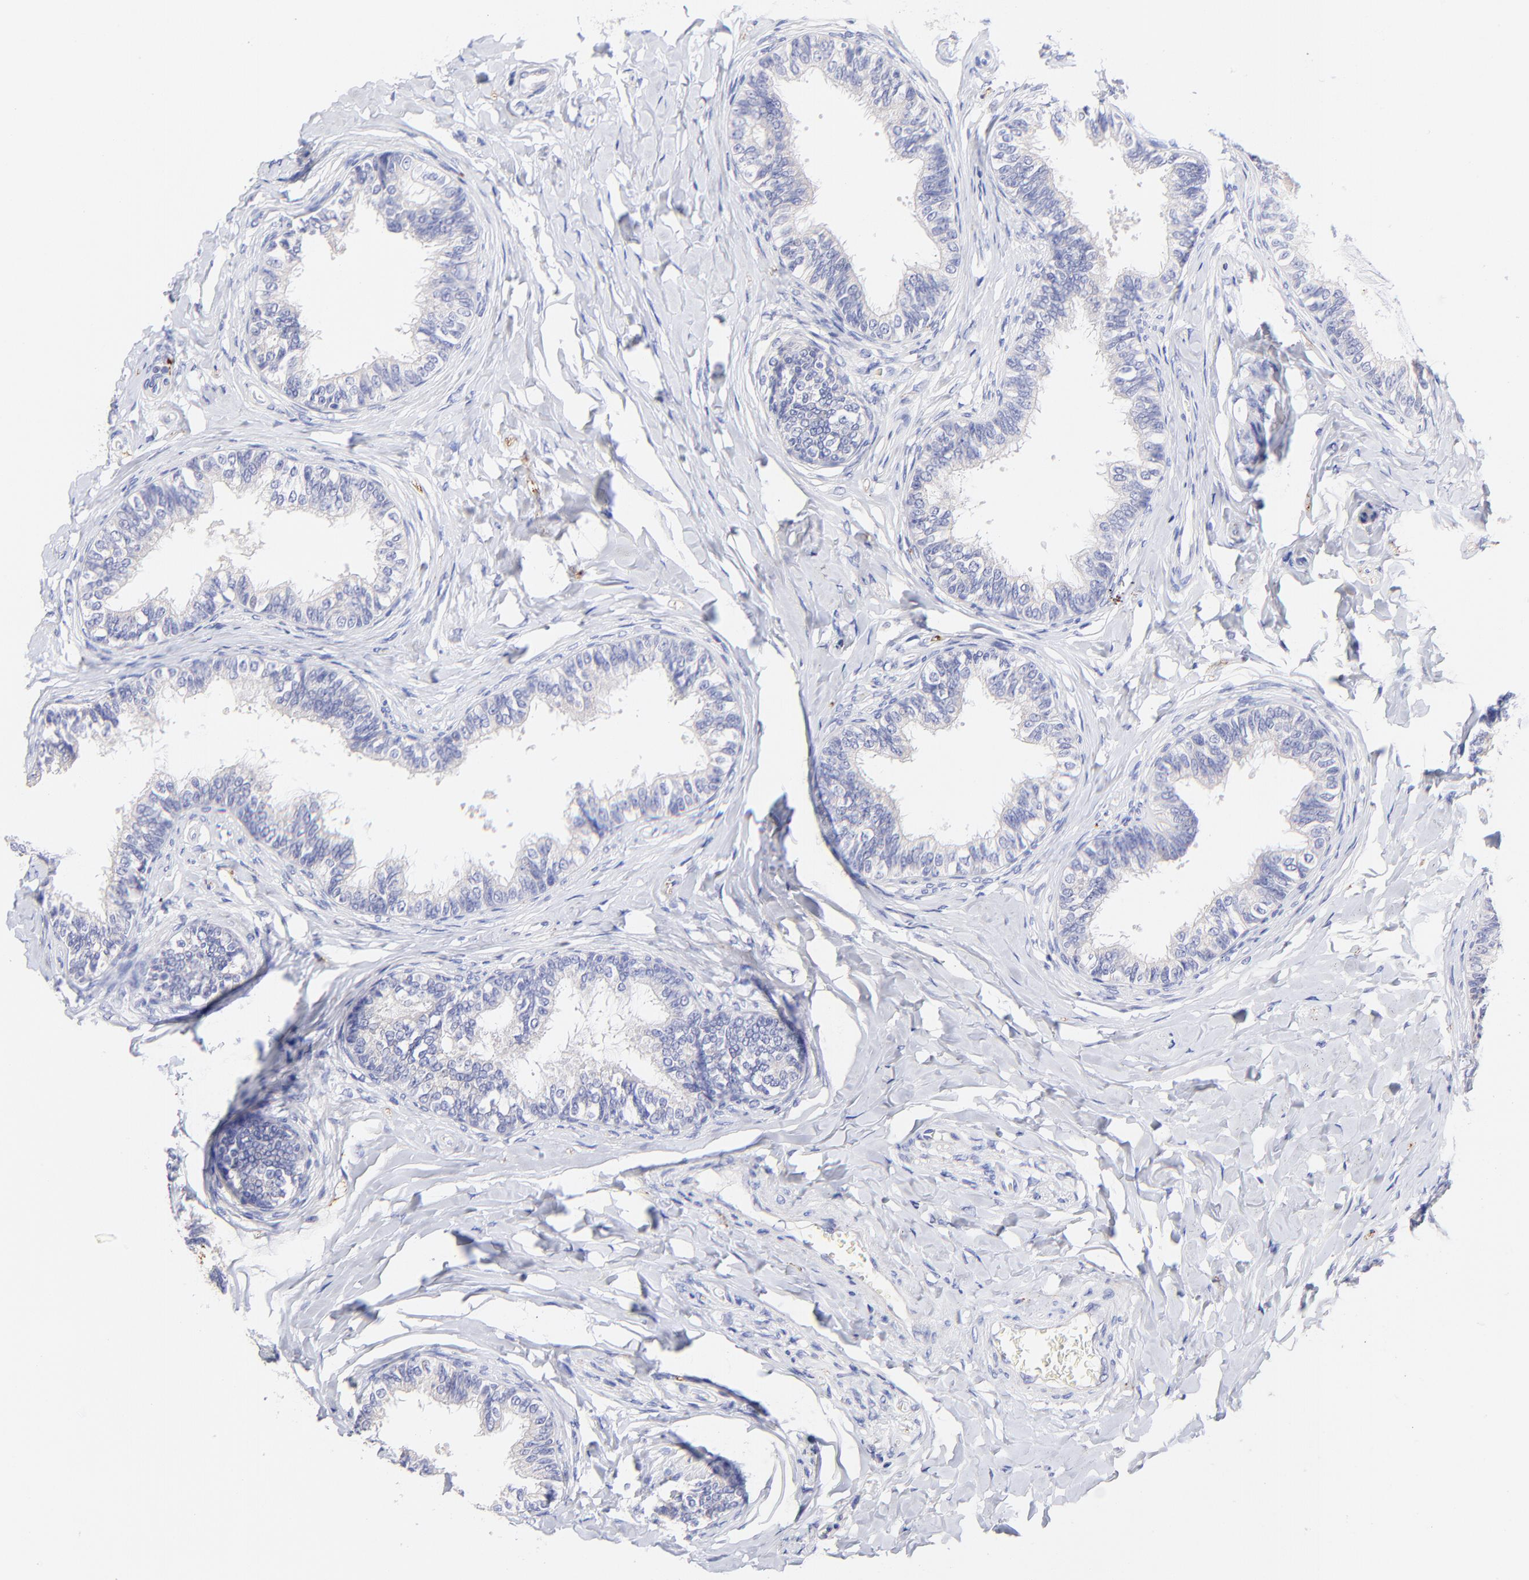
{"staining": {"intensity": "negative", "quantity": "none", "location": "none"}, "tissue": "epididymis", "cell_type": "Glandular cells", "image_type": "normal", "snomed": [{"axis": "morphology", "description": "Normal tissue, NOS"}, {"axis": "topography", "description": "Epididymis"}], "caption": "IHC micrograph of normal epididymis stained for a protein (brown), which shows no staining in glandular cells.", "gene": "RAB3A", "patient": {"sex": "male", "age": 26}}